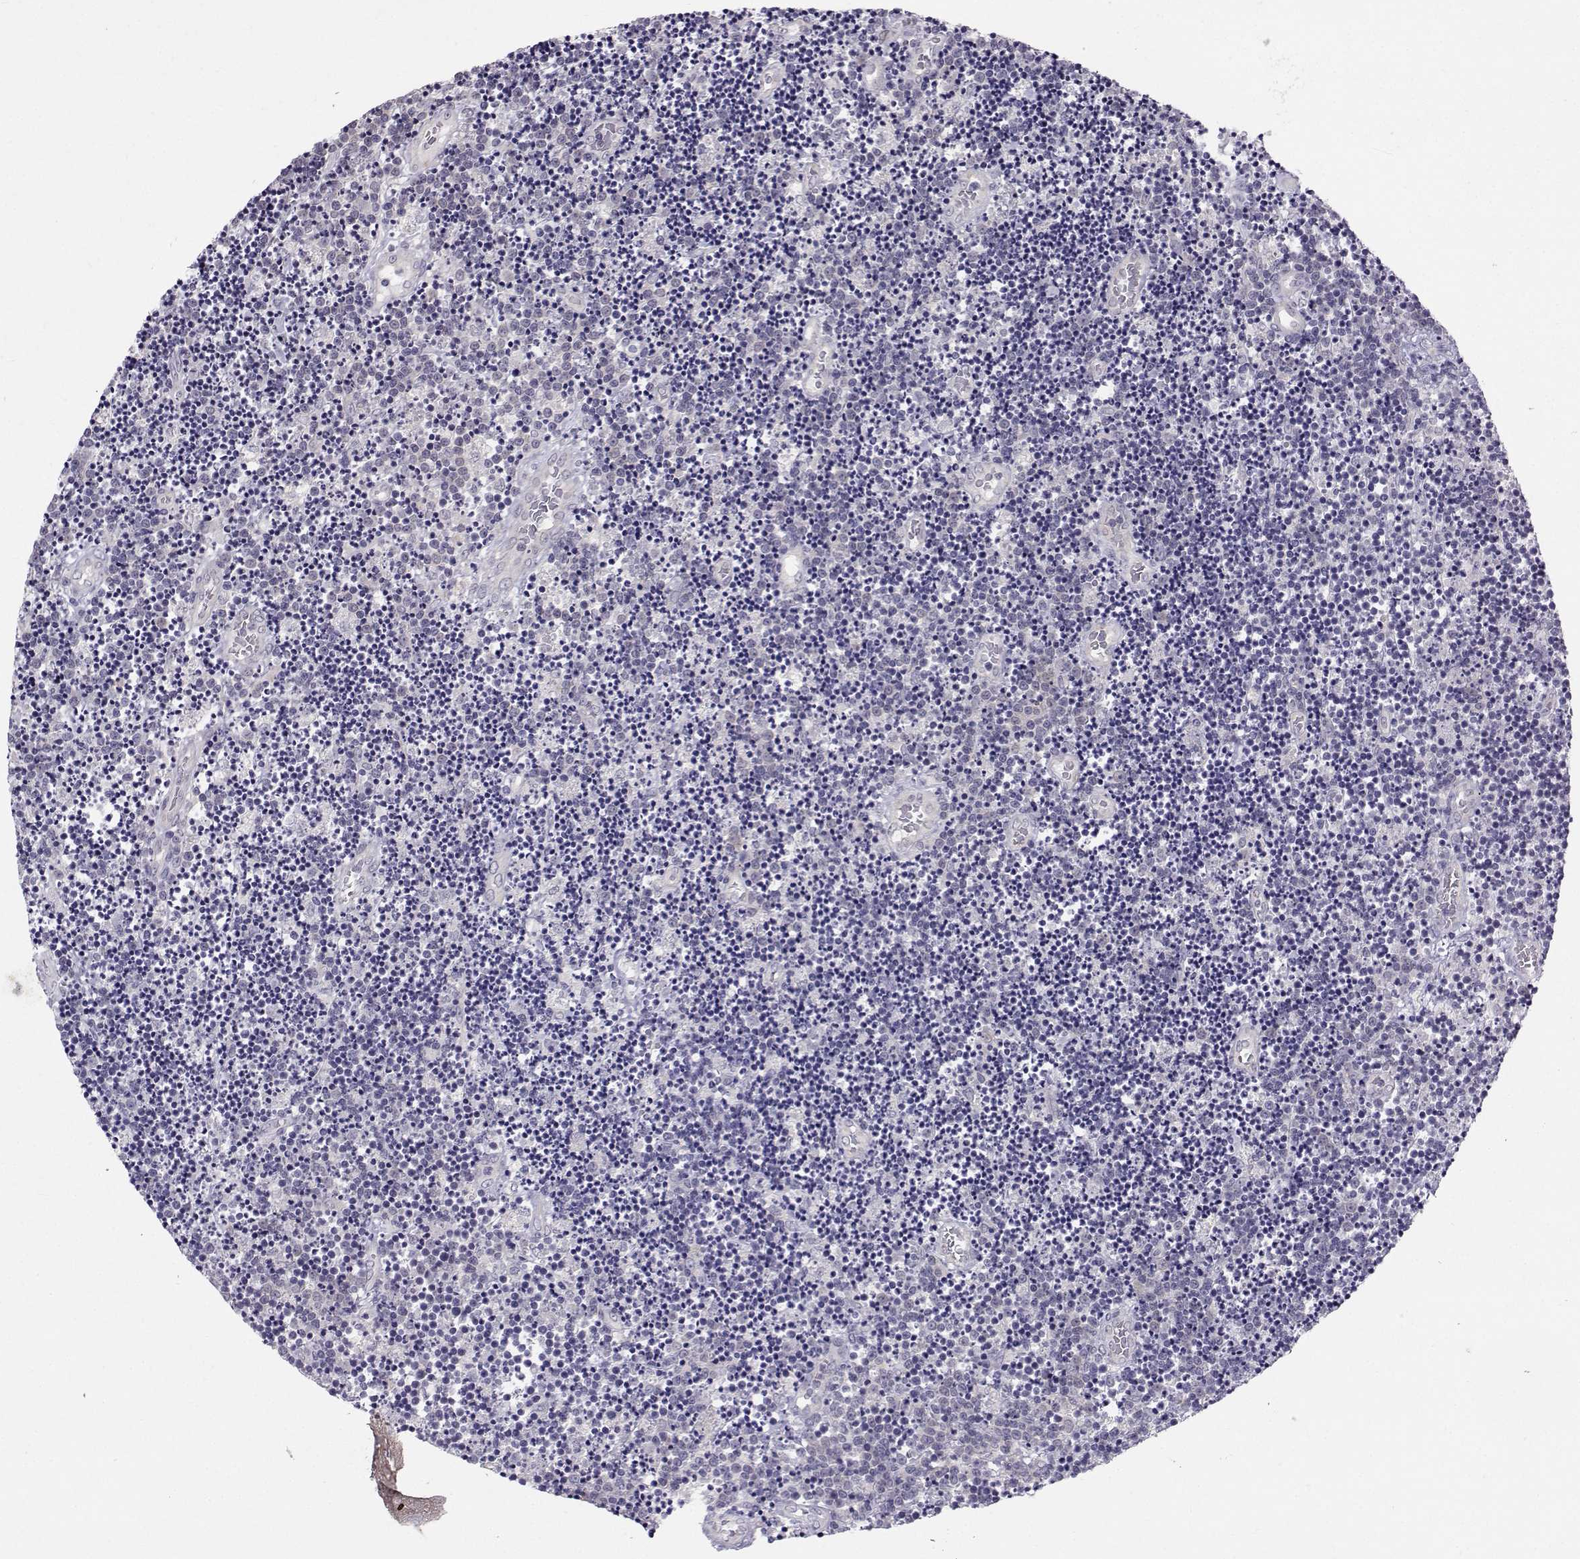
{"staining": {"intensity": "negative", "quantity": "none", "location": "none"}, "tissue": "lymphoma", "cell_type": "Tumor cells", "image_type": "cancer", "snomed": [{"axis": "morphology", "description": "Malignant lymphoma, non-Hodgkin's type, Low grade"}, {"axis": "topography", "description": "Brain"}], "caption": "Immunohistochemical staining of low-grade malignant lymphoma, non-Hodgkin's type exhibits no significant staining in tumor cells.", "gene": "DDX20", "patient": {"sex": "female", "age": 66}}